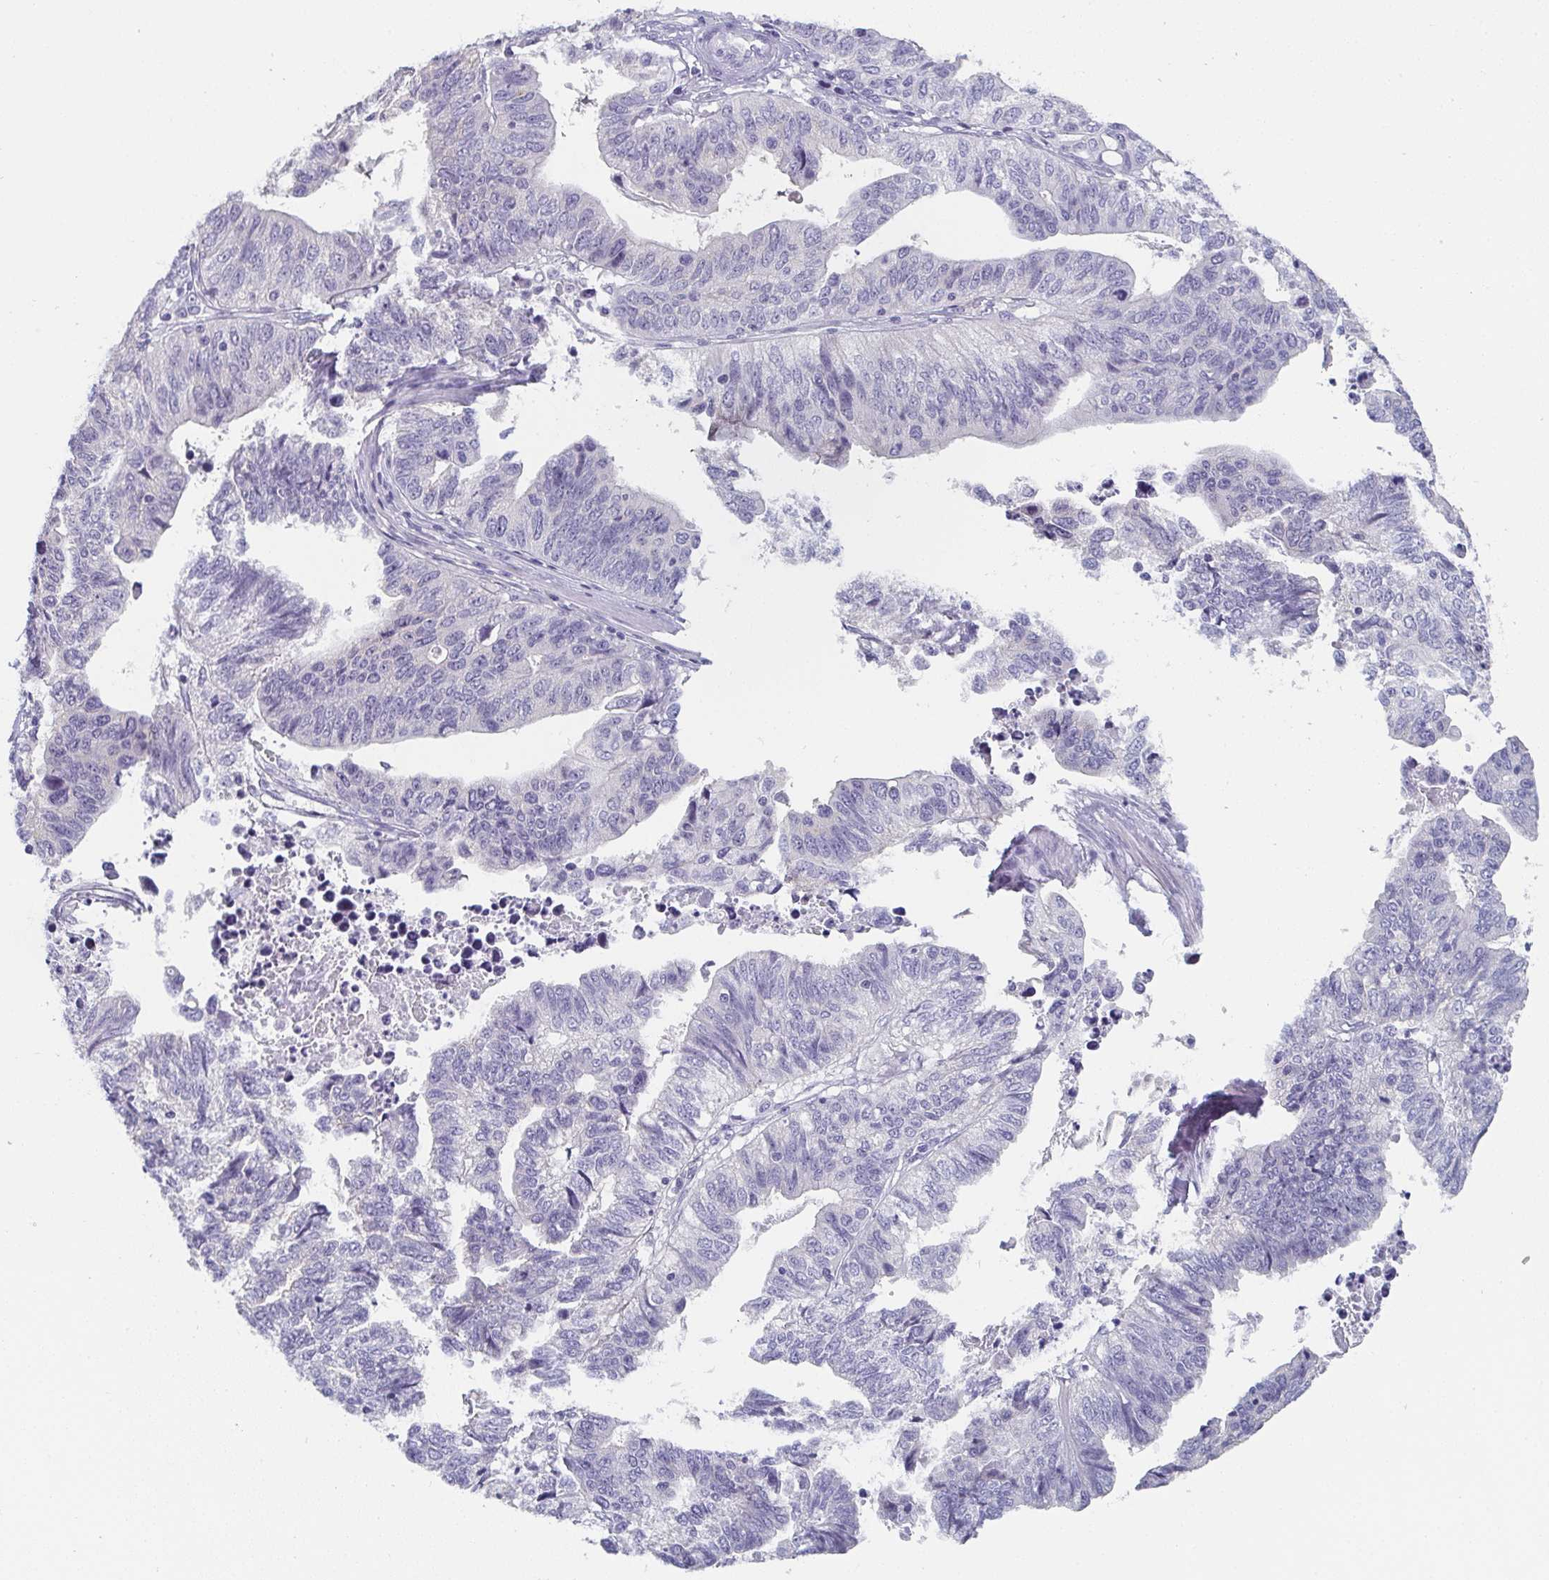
{"staining": {"intensity": "negative", "quantity": "none", "location": "none"}, "tissue": "stomach cancer", "cell_type": "Tumor cells", "image_type": "cancer", "snomed": [{"axis": "morphology", "description": "Adenocarcinoma, NOS"}, {"axis": "topography", "description": "Stomach, upper"}], "caption": "Immunohistochemistry histopathology image of human adenocarcinoma (stomach) stained for a protein (brown), which exhibits no positivity in tumor cells.", "gene": "DYDC2", "patient": {"sex": "female", "age": 67}}